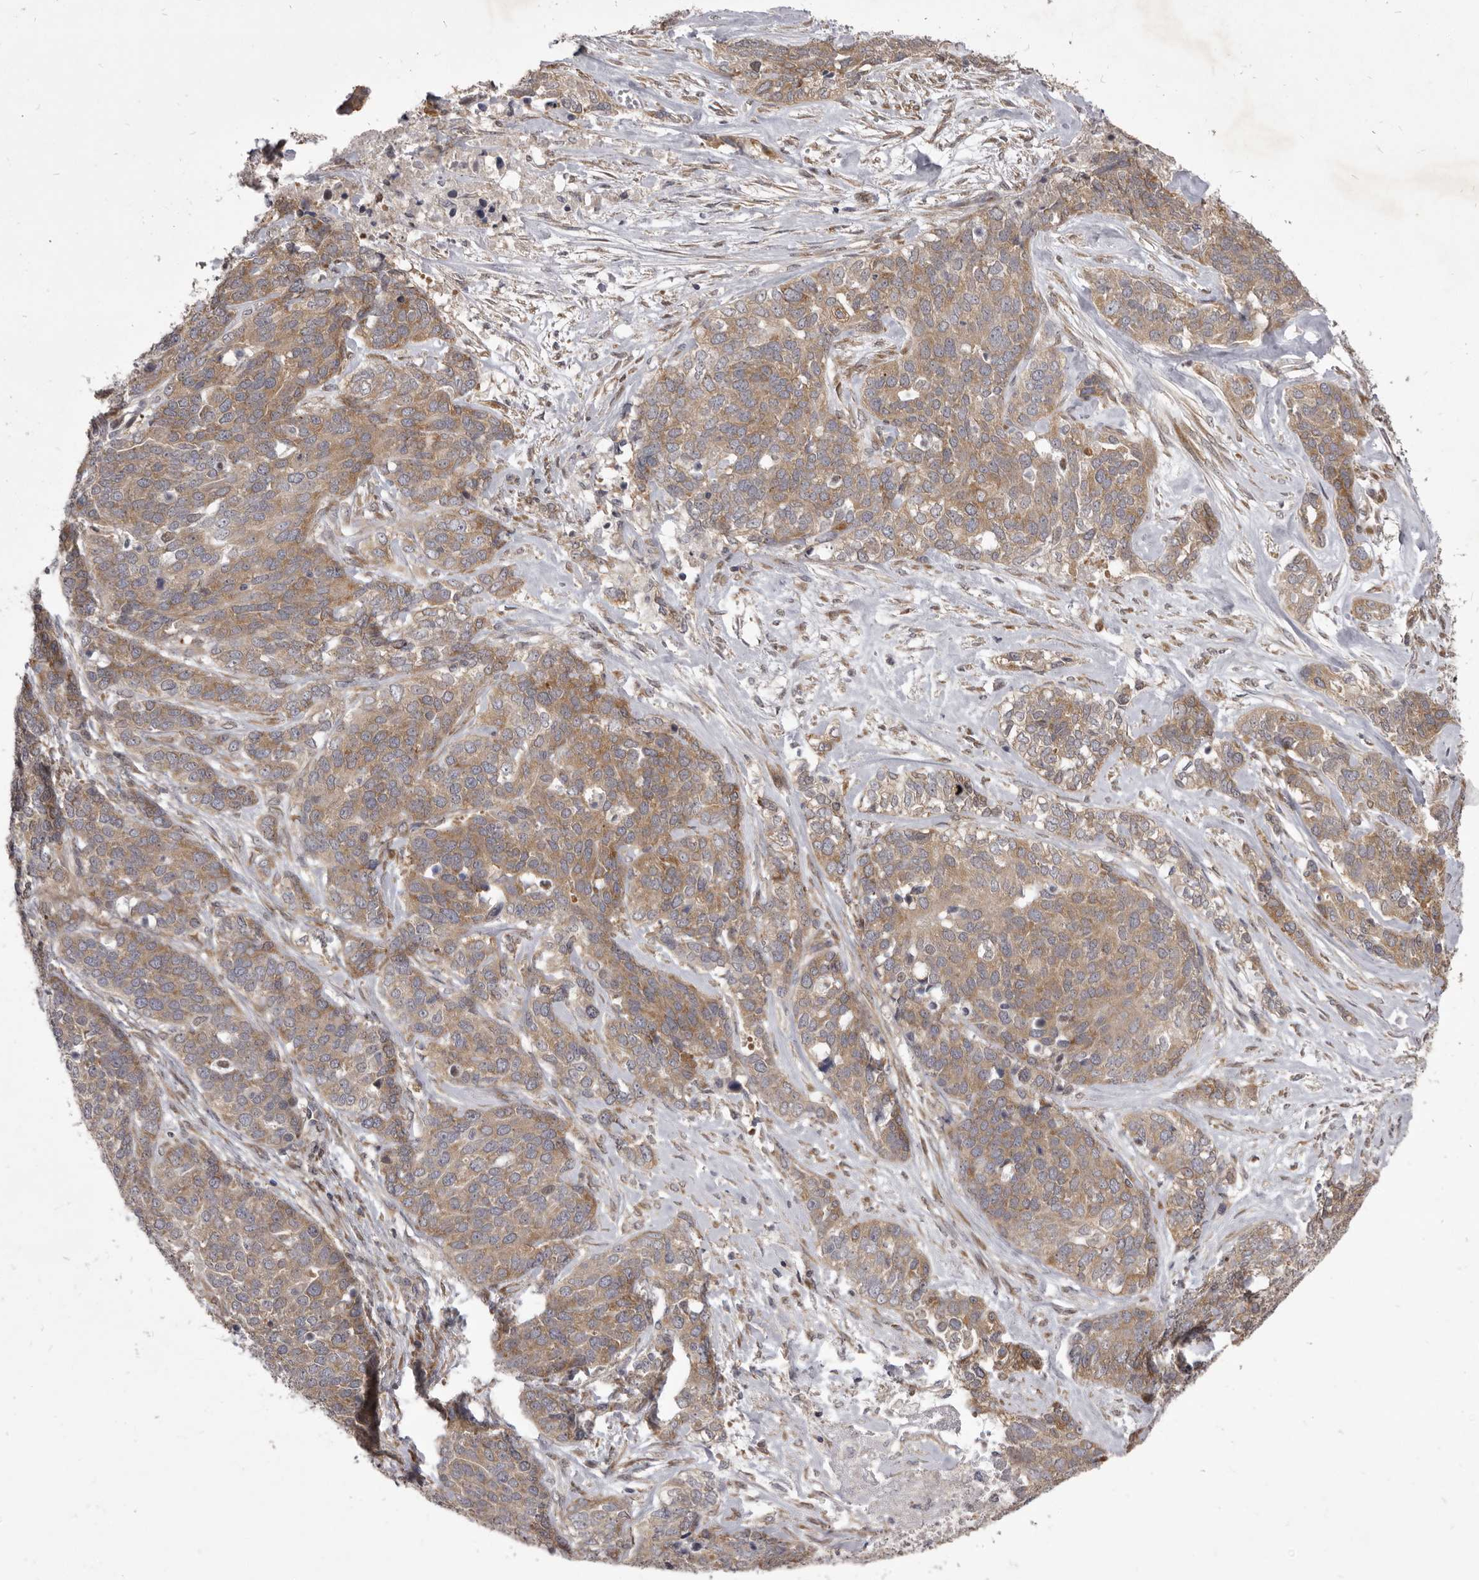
{"staining": {"intensity": "moderate", "quantity": ">75%", "location": "cytoplasmic/membranous"}, "tissue": "ovarian cancer", "cell_type": "Tumor cells", "image_type": "cancer", "snomed": [{"axis": "morphology", "description": "Cystadenocarcinoma, serous, NOS"}, {"axis": "topography", "description": "Ovary"}], "caption": "Immunohistochemical staining of serous cystadenocarcinoma (ovarian) reveals medium levels of moderate cytoplasmic/membranous protein expression in about >75% of tumor cells.", "gene": "TBC1D8B", "patient": {"sex": "female", "age": 44}}